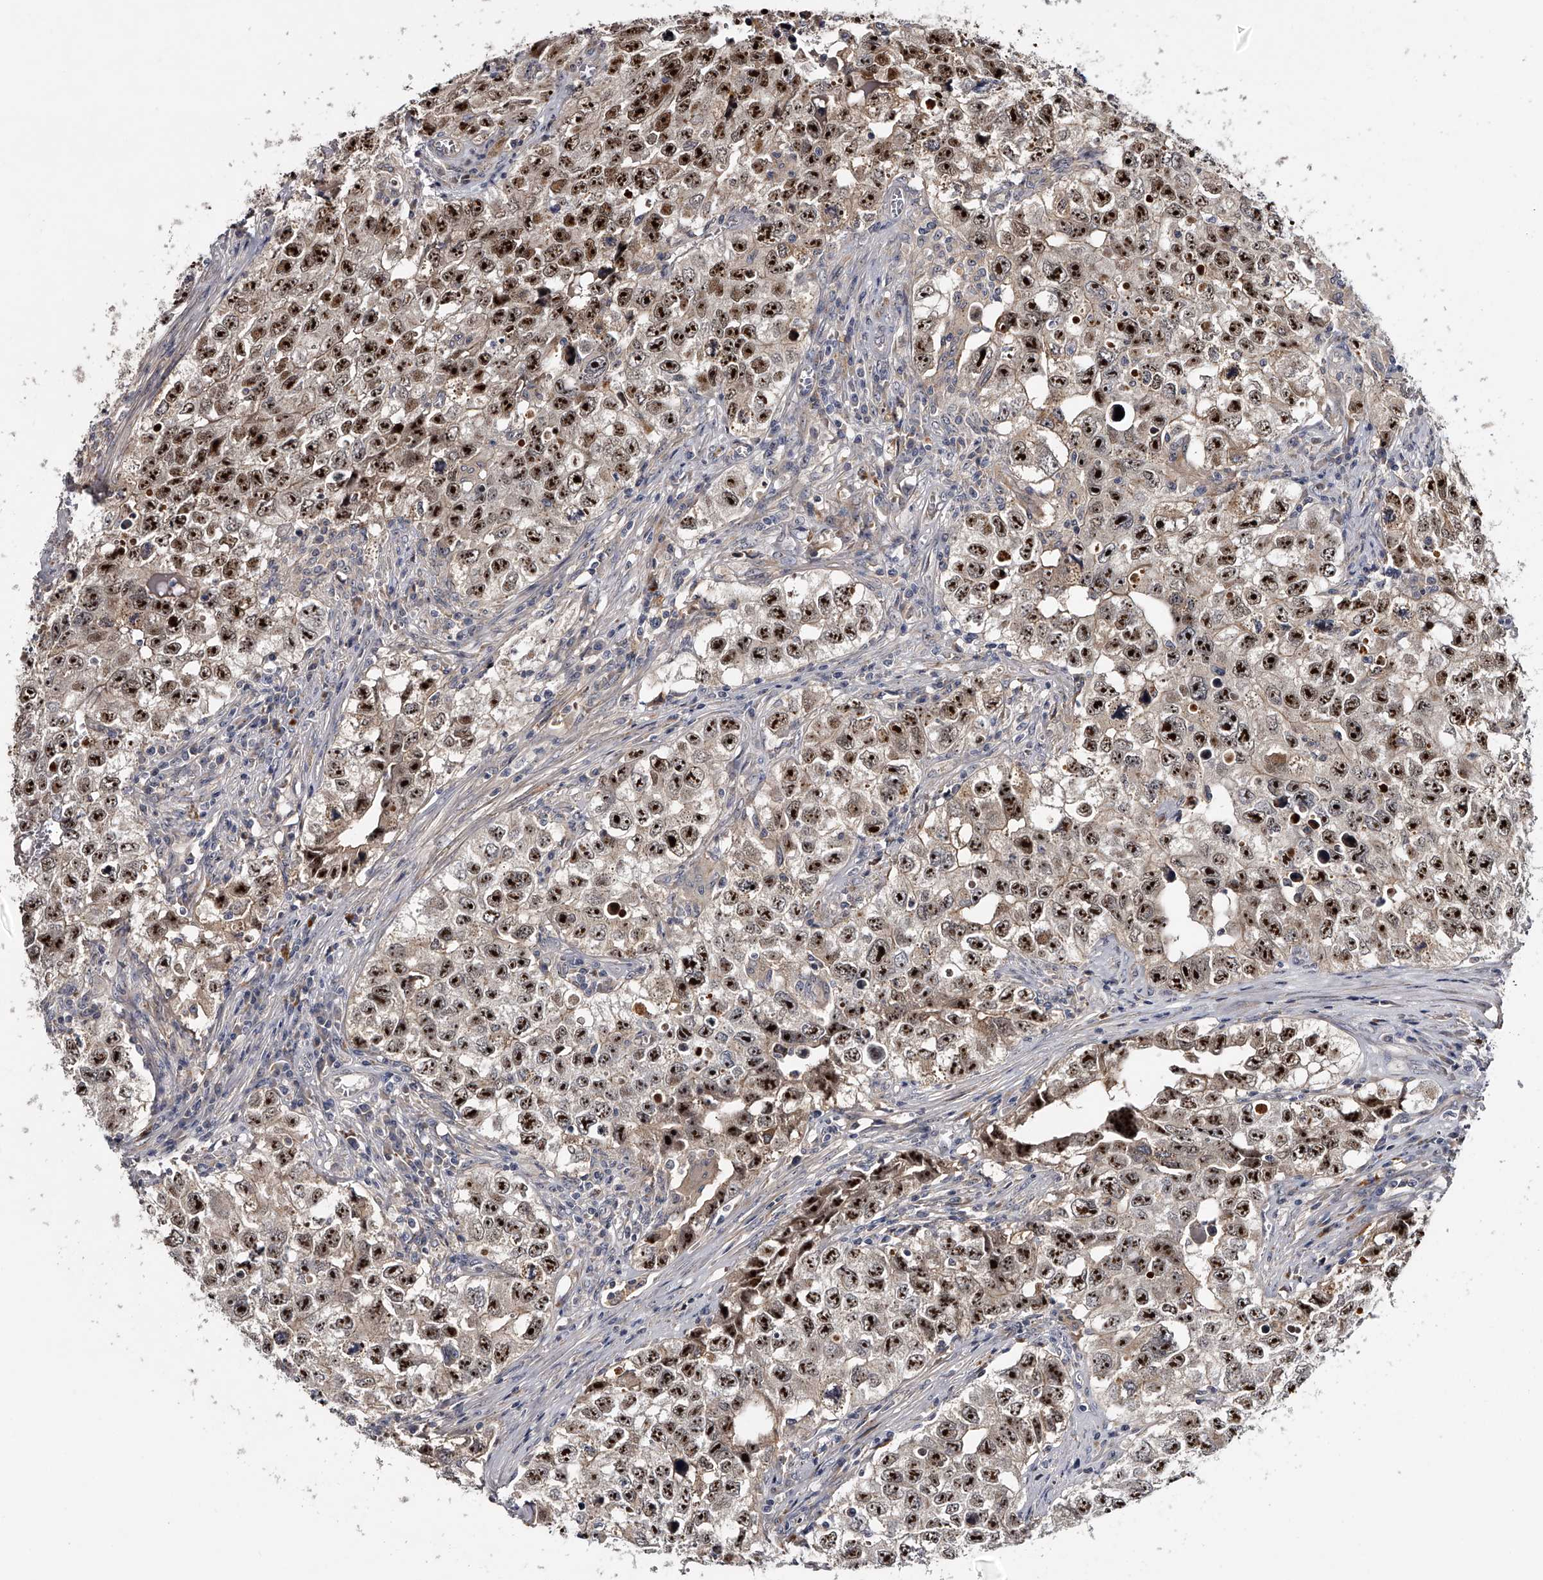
{"staining": {"intensity": "strong", "quantity": ">75%", "location": "nuclear"}, "tissue": "testis cancer", "cell_type": "Tumor cells", "image_type": "cancer", "snomed": [{"axis": "morphology", "description": "Seminoma, NOS"}, {"axis": "morphology", "description": "Carcinoma, Embryonal, NOS"}, {"axis": "topography", "description": "Testis"}], "caption": "Testis cancer stained with a brown dye displays strong nuclear positive expression in about >75% of tumor cells.", "gene": "MDN1", "patient": {"sex": "male", "age": 43}}